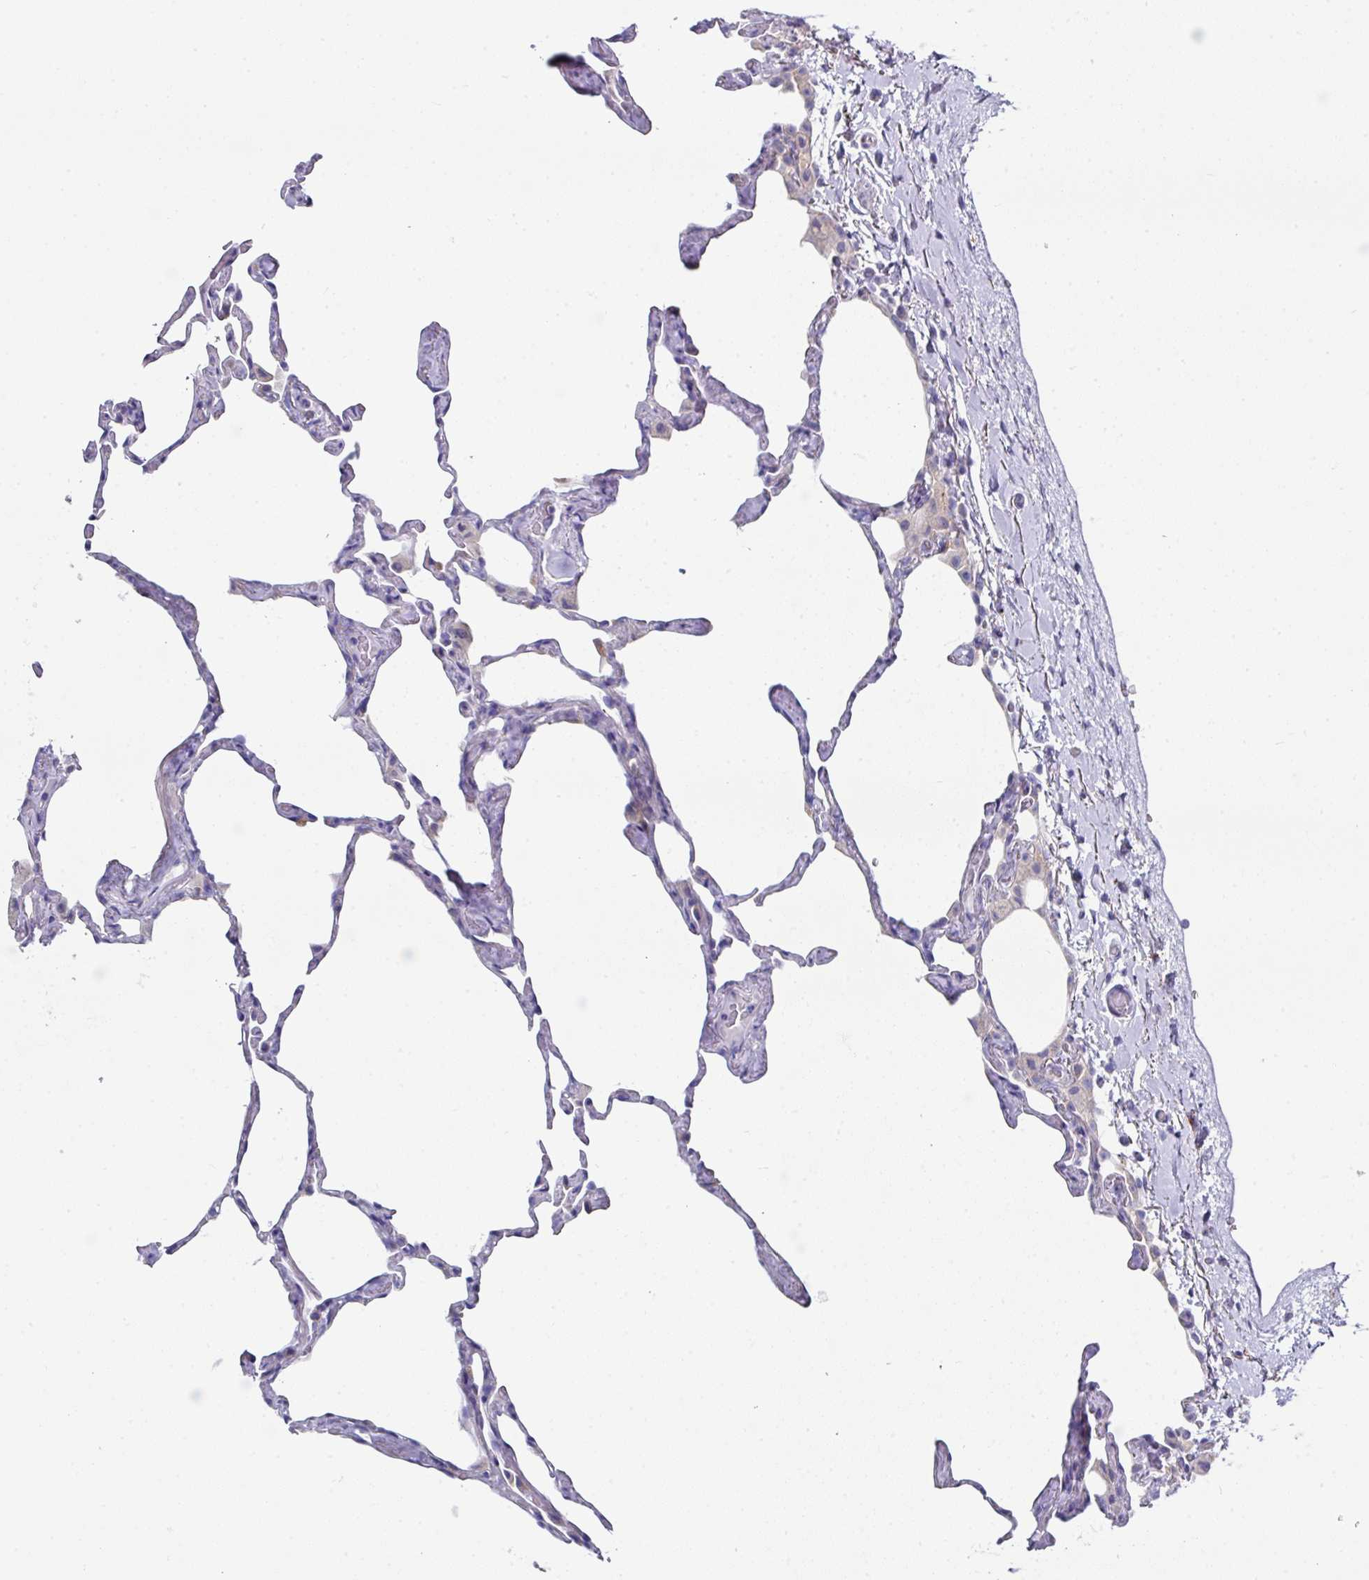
{"staining": {"intensity": "negative", "quantity": "none", "location": "none"}, "tissue": "lung", "cell_type": "Alveolar cells", "image_type": "normal", "snomed": [{"axis": "morphology", "description": "Normal tissue, NOS"}, {"axis": "topography", "description": "Lung"}], "caption": "High power microscopy micrograph of an IHC histopathology image of normal lung, revealing no significant expression in alveolar cells.", "gene": "CLDN1", "patient": {"sex": "male", "age": 65}}